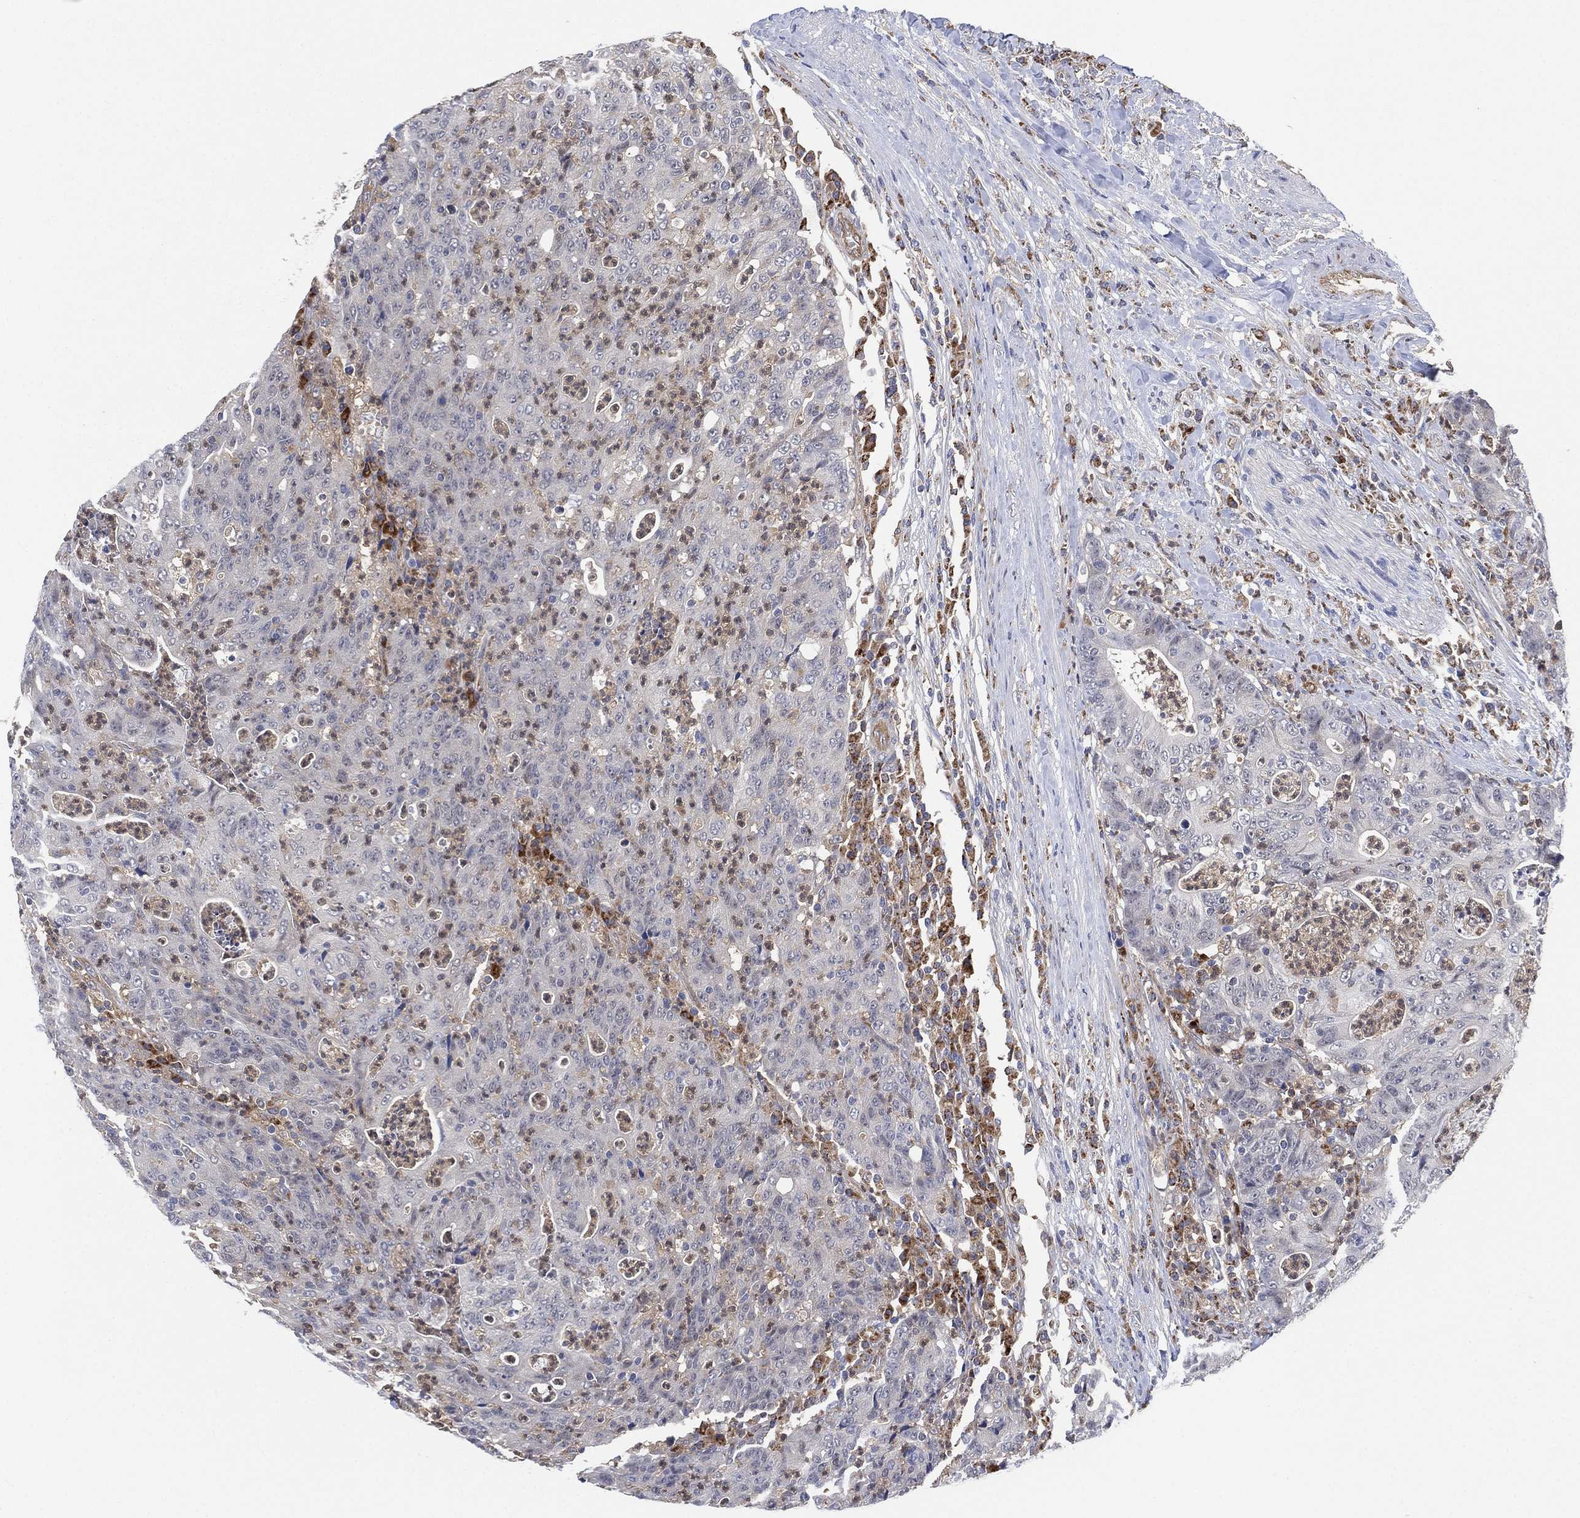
{"staining": {"intensity": "negative", "quantity": "none", "location": "none"}, "tissue": "colorectal cancer", "cell_type": "Tumor cells", "image_type": "cancer", "snomed": [{"axis": "morphology", "description": "Adenocarcinoma, NOS"}, {"axis": "topography", "description": "Colon"}], "caption": "DAB (3,3'-diaminobenzidine) immunohistochemical staining of colorectal cancer exhibits no significant positivity in tumor cells.", "gene": "FES", "patient": {"sex": "male", "age": 70}}